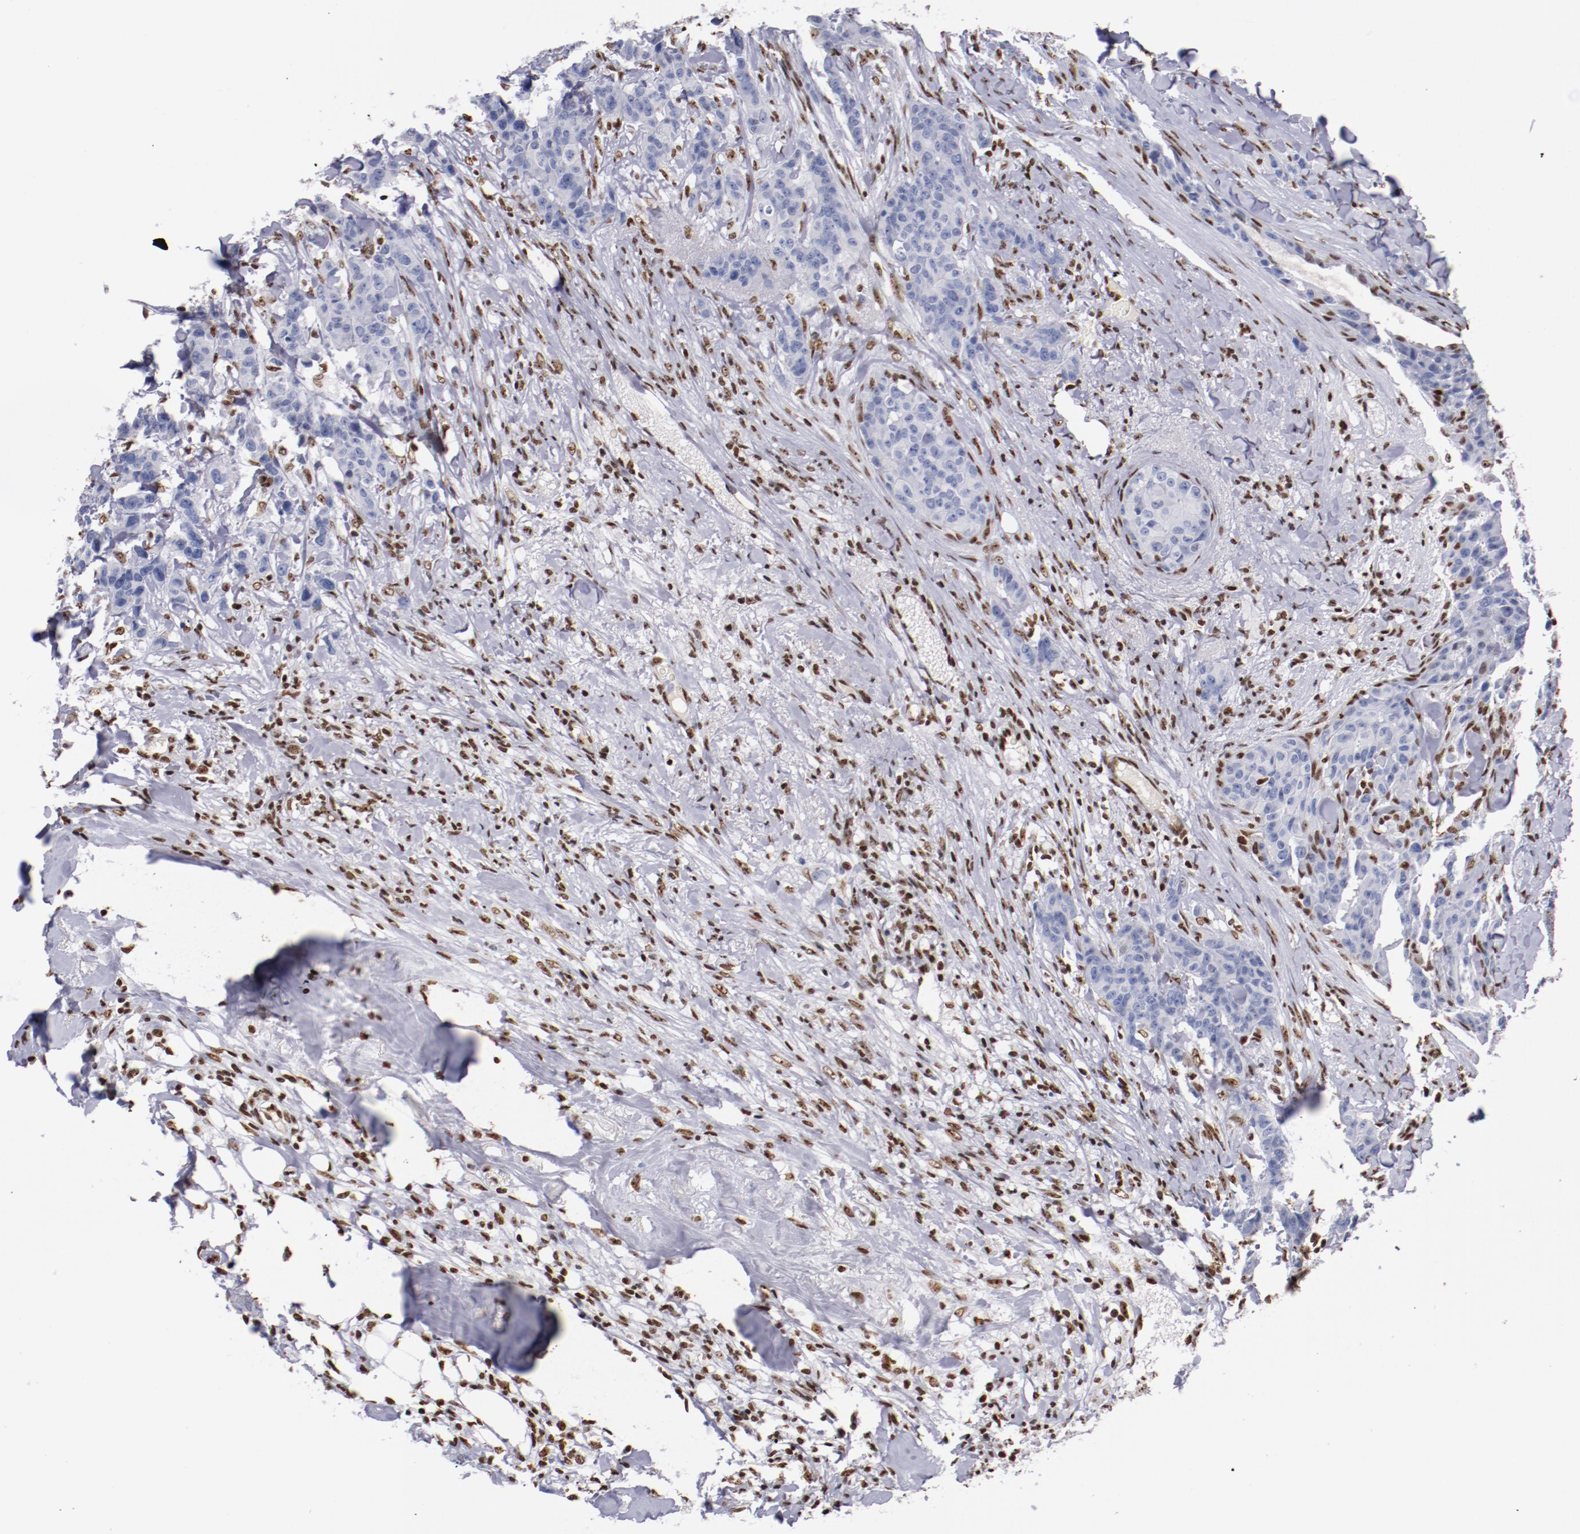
{"staining": {"intensity": "negative", "quantity": "none", "location": "none"}, "tissue": "breast cancer", "cell_type": "Tumor cells", "image_type": "cancer", "snomed": [{"axis": "morphology", "description": "Duct carcinoma"}, {"axis": "topography", "description": "Breast"}], "caption": "An IHC photomicrograph of breast cancer is shown. There is no staining in tumor cells of breast cancer.", "gene": "IFI16", "patient": {"sex": "female", "age": 40}}